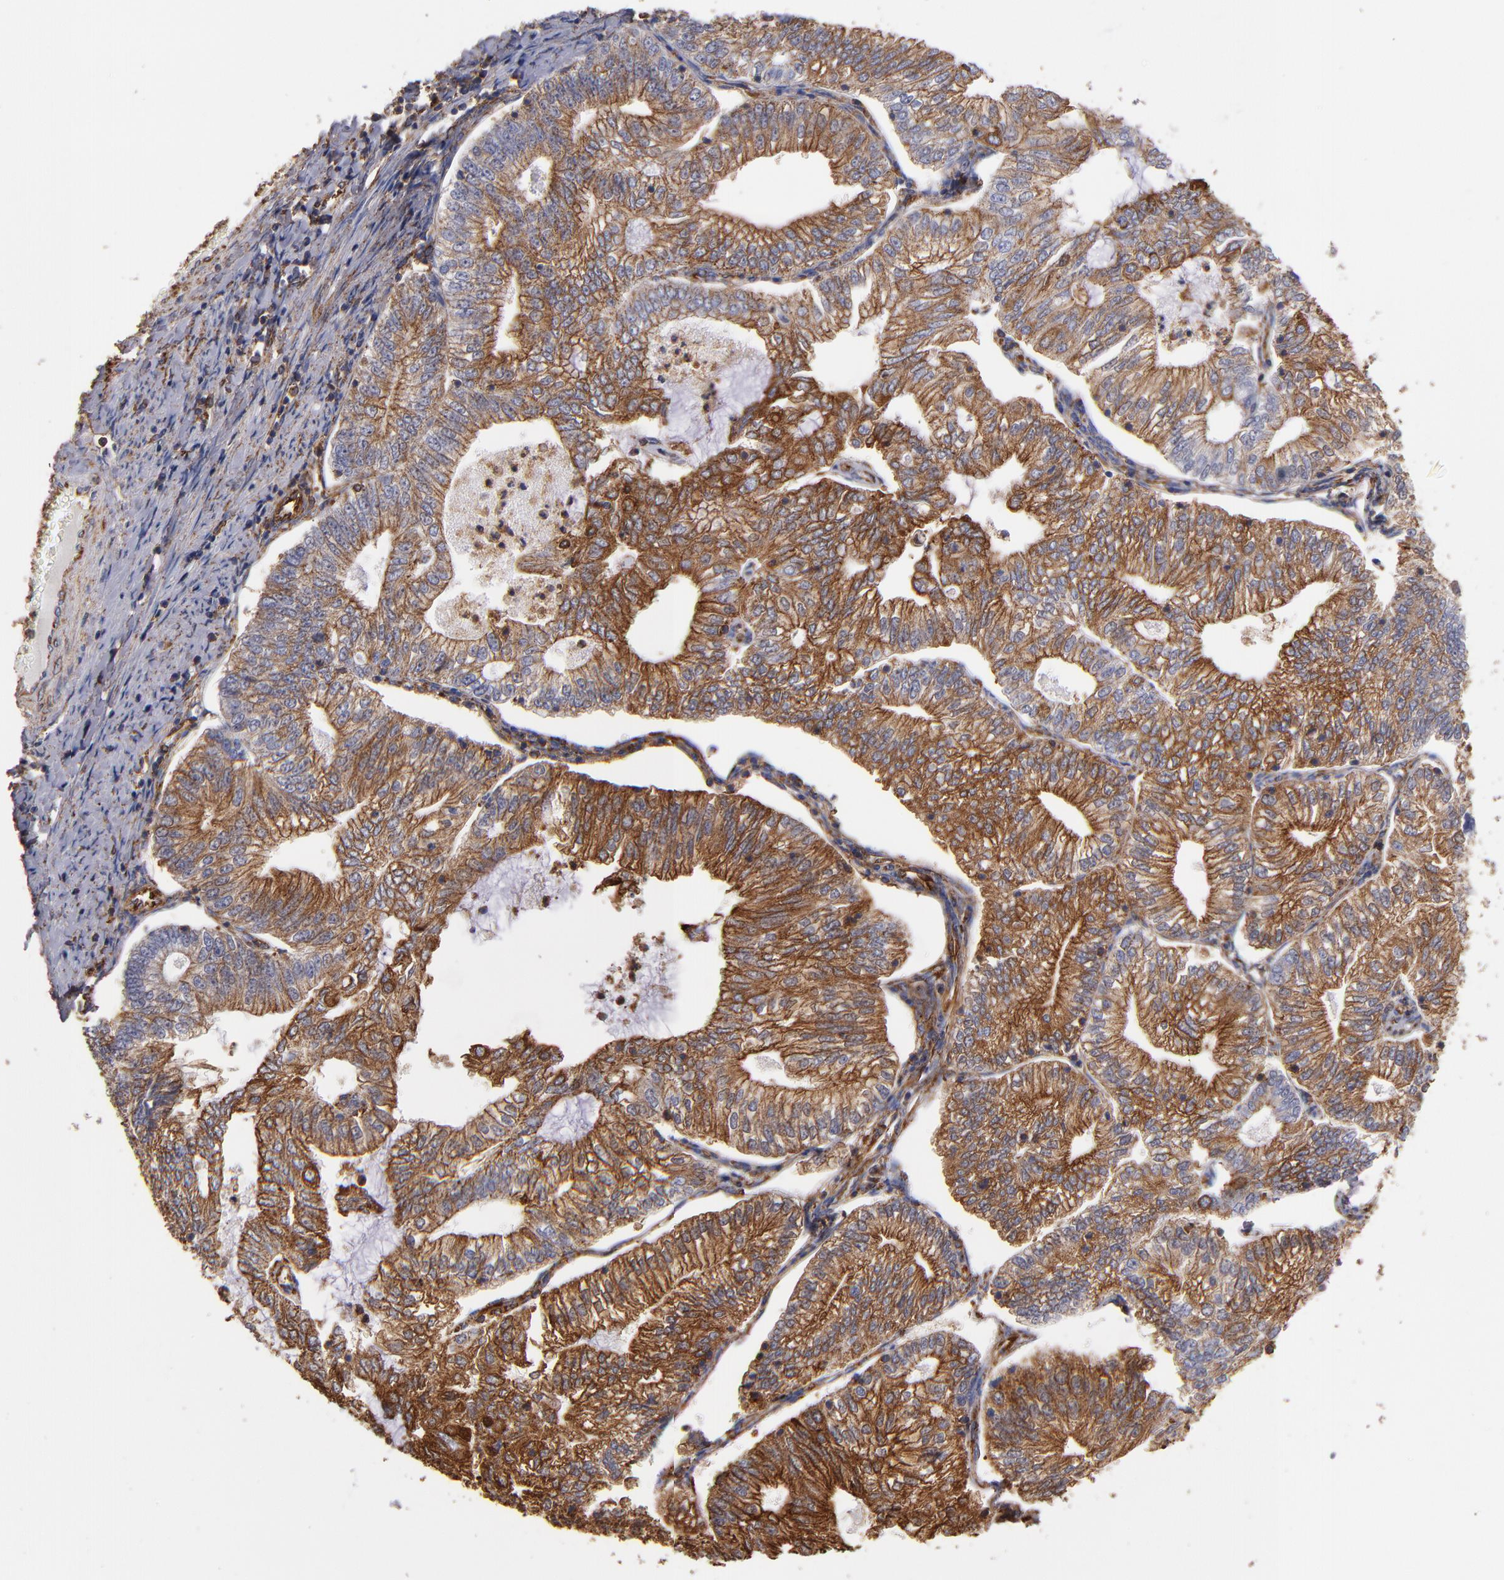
{"staining": {"intensity": "strong", "quantity": ">75%", "location": "cytoplasmic/membranous"}, "tissue": "endometrial cancer", "cell_type": "Tumor cells", "image_type": "cancer", "snomed": [{"axis": "morphology", "description": "Adenocarcinoma, NOS"}, {"axis": "topography", "description": "Endometrium"}], "caption": "A micrograph of human adenocarcinoma (endometrial) stained for a protein shows strong cytoplasmic/membranous brown staining in tumor cells.", "gene": "MVP", "patient": {"sex": "female", "age": 69}}